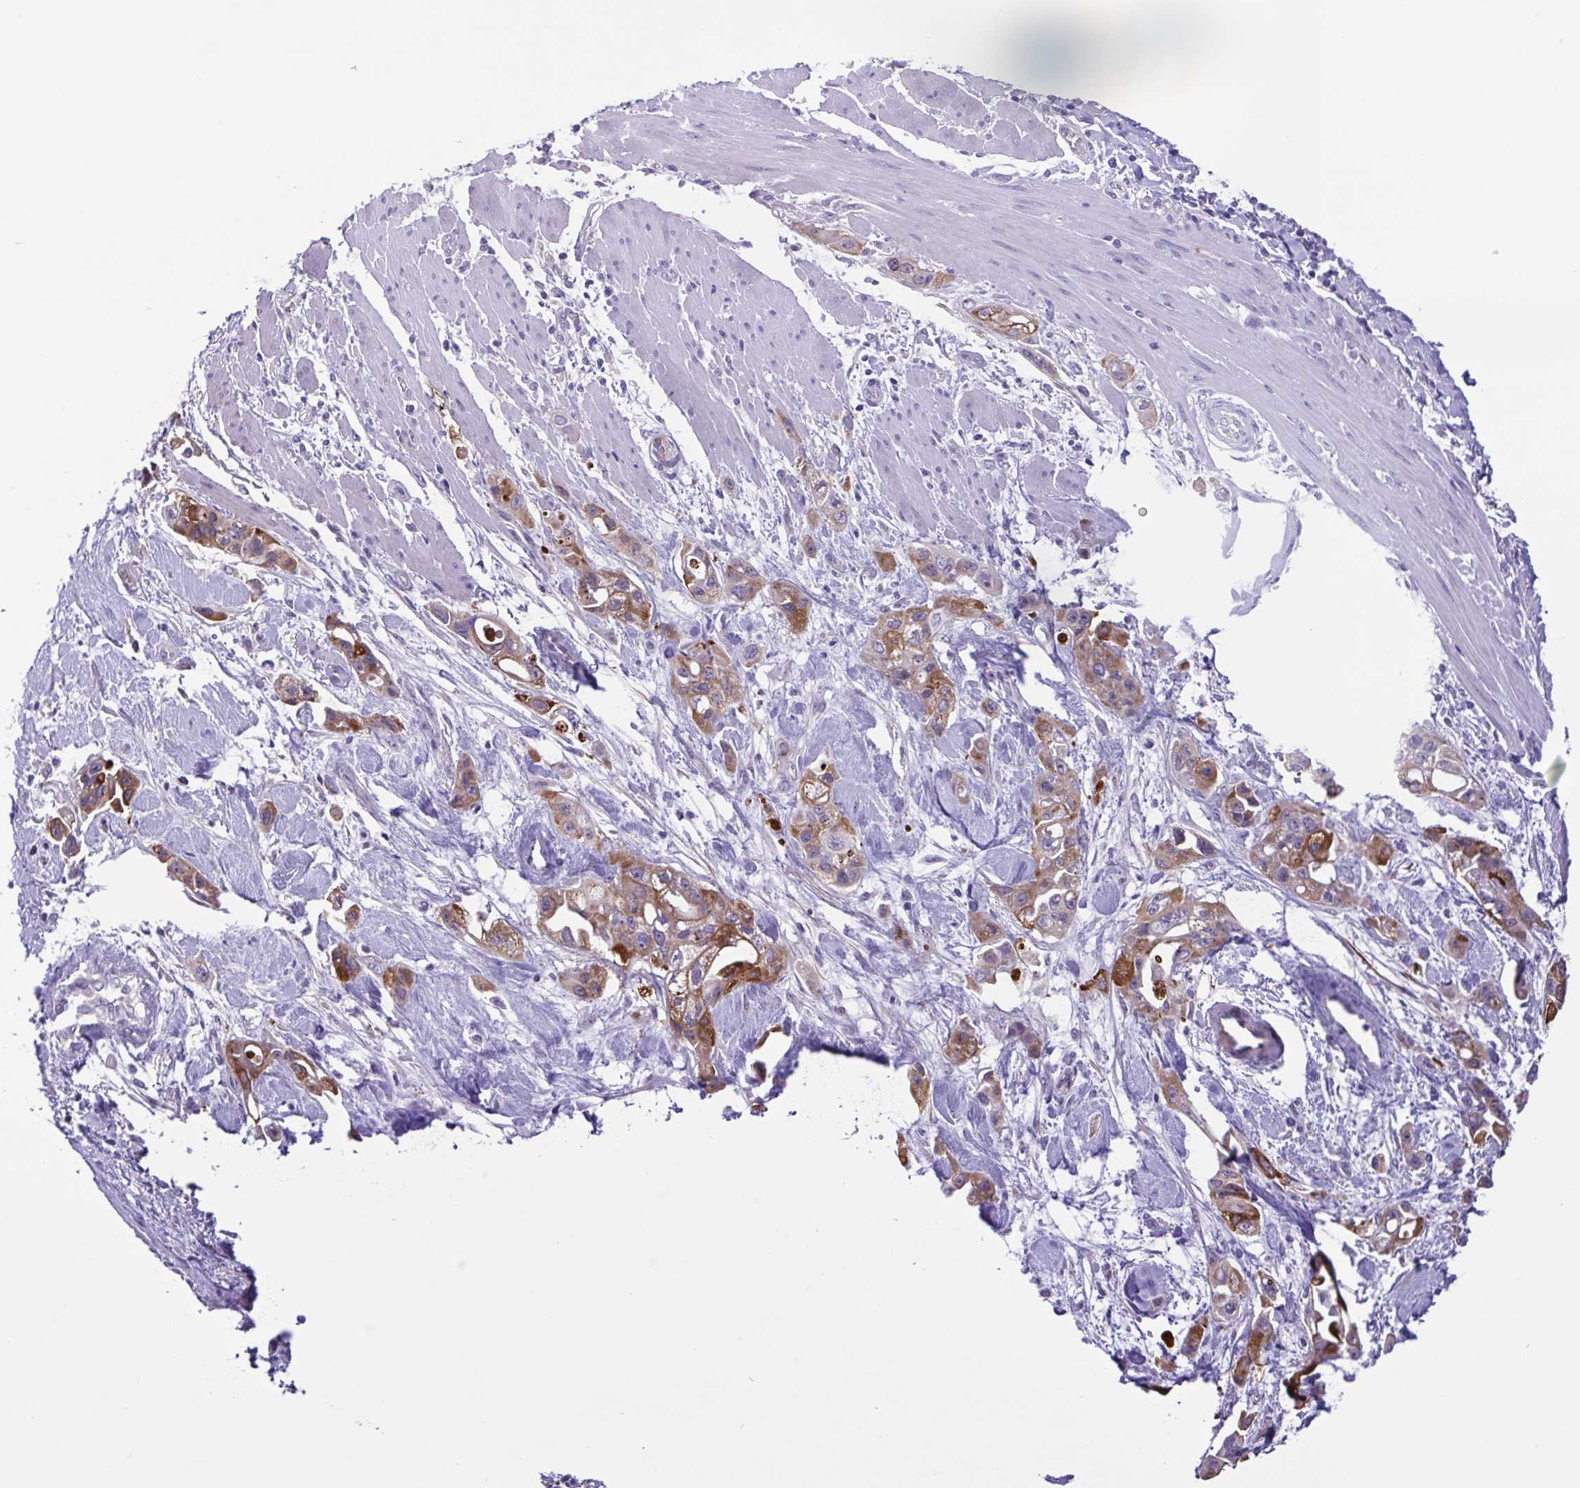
{"staining": {"intensity": "moderate", "quantity": ">75%", "location": "cytoplasmic/membranous"}, "tissue": "pancreatic cancer", "cell_type": "Tumor cells", "image_type": "cancer", "snomed": [{"axis": "morphology", "description": "Adenocarcinoma, NOS"}, {"axis": "topography", "description": "Pancreas"}], "caption": "Immunohistochemical staining of pancreatic adenocarcinoma reveals medium levels of moderate cytoplasmic/membranous staining in approximately >75% of tumor cells.", "gene": "DCLK2", "patient": {"sex": "female", "age": 66}}